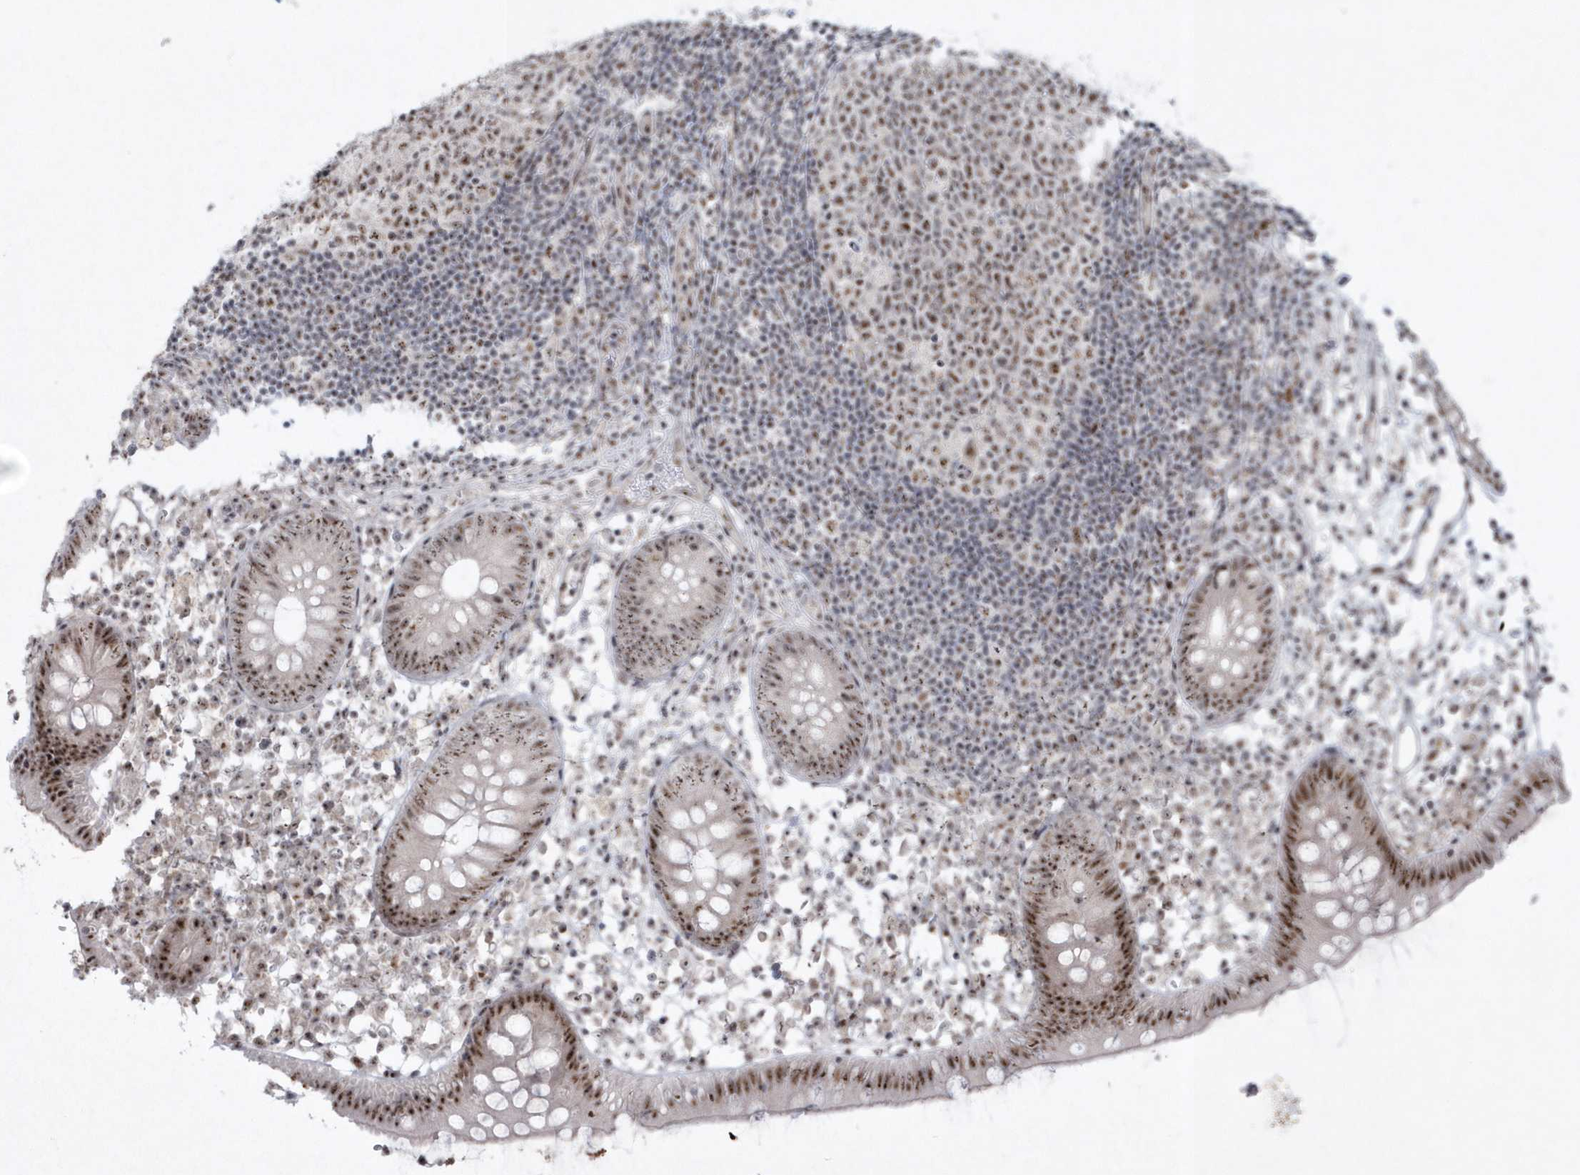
{"staining": {"intensity": "moderate", "quantity": ">75%", "location": "nuclear"}, "tissue": "appendix", "cell_type": "Glandular cells", "image_type": "normal", "snomed": [{"axis": "morphology", "description": "Normal tissue, NOS"}, {"axis": "topography", "description": "Appendix"}], "caption": "Moderate nuclear staining is seen in about >75% of glandular cells in unremarkable appendix.", "gene": "KDM6B", "patient": {"sex": "female", "age": 20}}